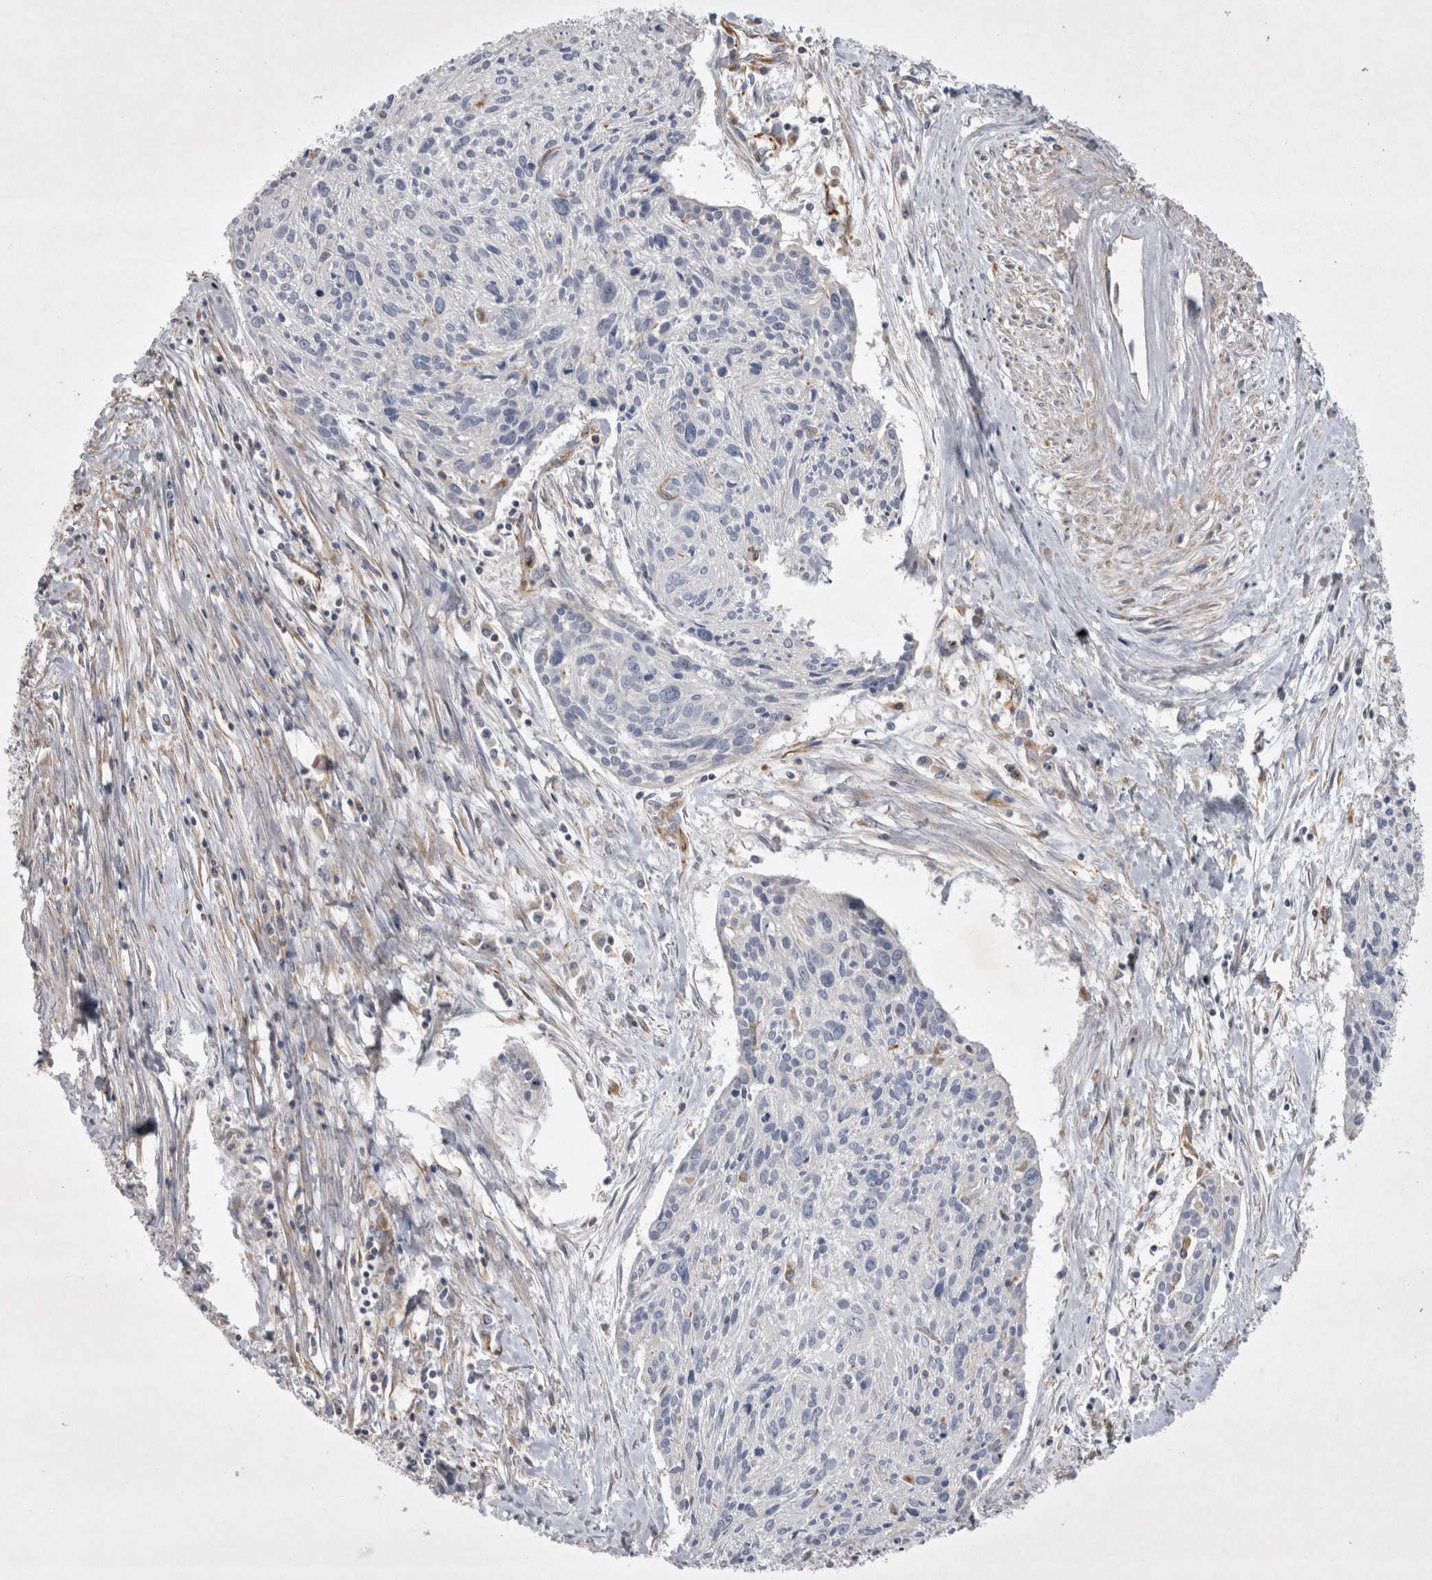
{"staining": {"intensity": "negative", "quantity": "none", "location": "none"}, "tissue": "cervical cancer", "cell_type": "Tumor cells", "image_type": "cancer", "snomed": [{"axis": "morphology", "description": "Squamous cell carcinoma, NOS"}, {"axis": "topography", "description": "Cervix"}], "caption": "Immunohistochemistry (IHC) of human squamous cell carcinoma (cervical) reveals no expression in tumor cells. Brightfield microscopy of IHC stained with DAB (3,3'-diaminobenzidine) (brown) and hematoxylin (blue), captured at high magnification.", "gene": "STRADB", "patient": {"sex": "female", "age": 51}}